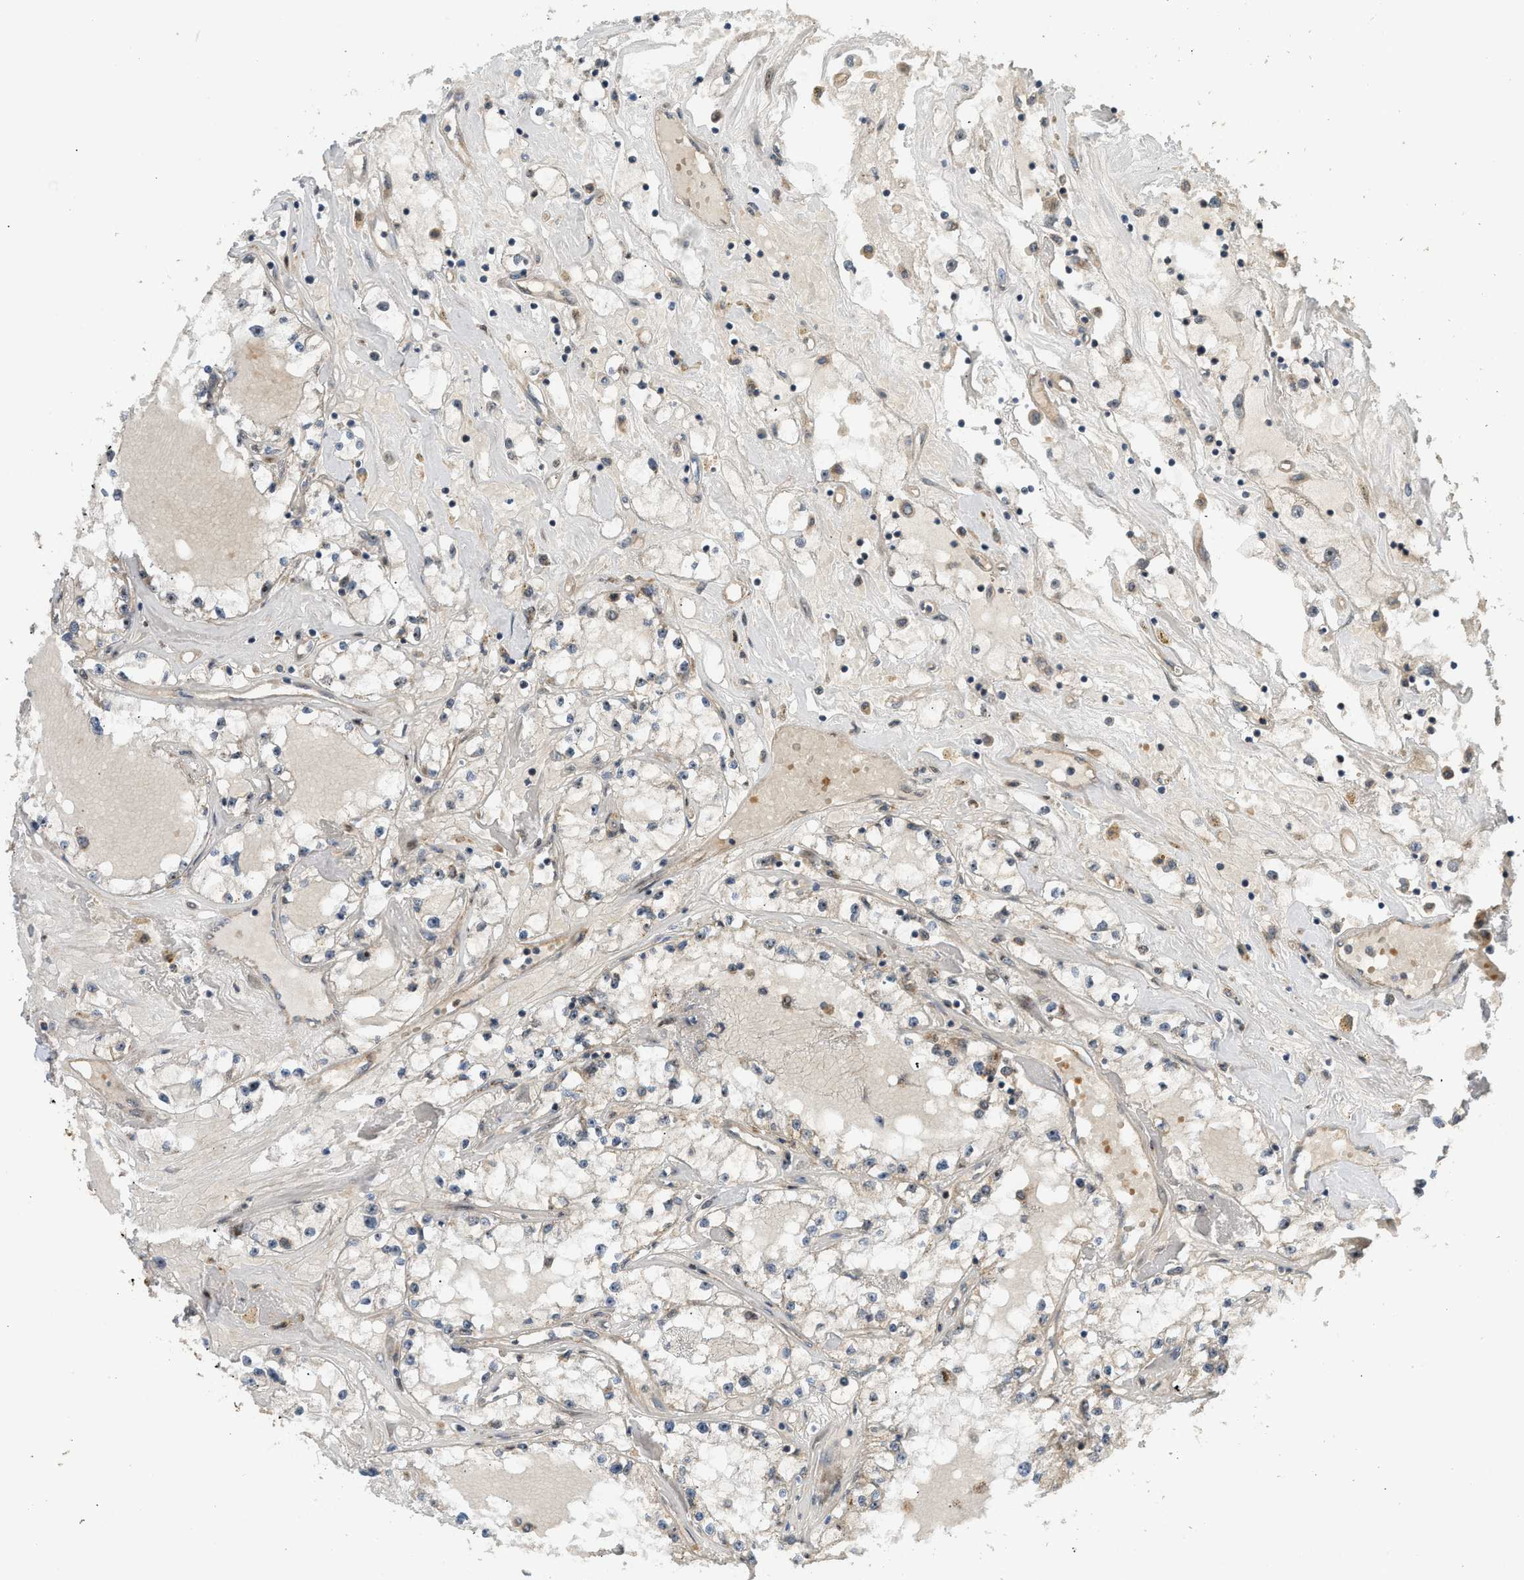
{"staining": {"intensity": "negative", "quantity": "none", "location": "none"}, "tissue": "renal cancer", "cell_type": "Tumor cells", "image_type": "cancer", "snomed": [{"axis": "morphology", "description": "Adenocarcinoma, NOS"}, {"axis": "topography", "description": "Kidney"}], "caption": "The histopathology image displays no staining of tumor cells in renal adenocarcinoma.", "gene": "GET1", "patient": {"sex": "male", "age": 56}}